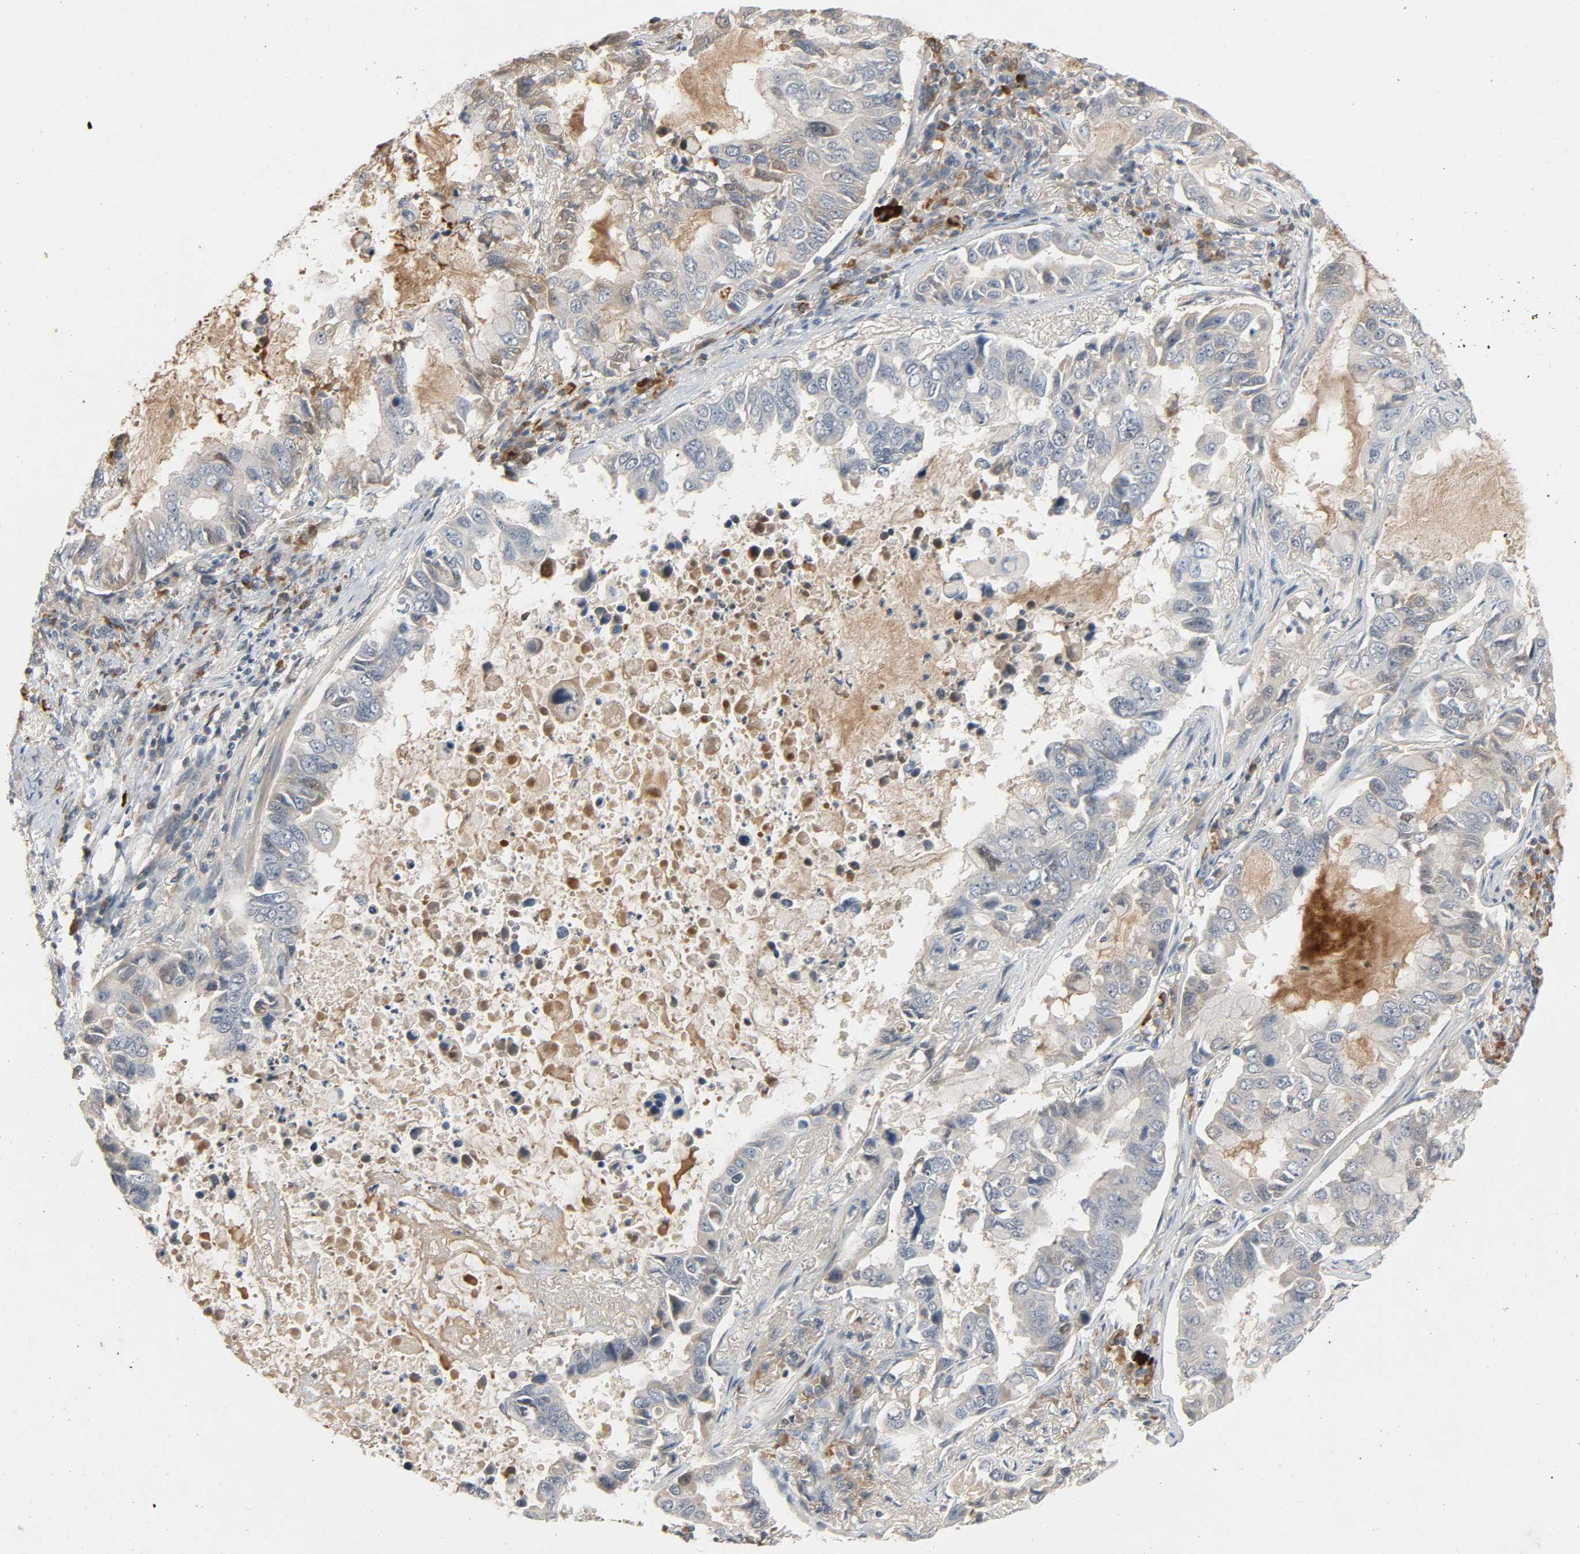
{"staining": {"intensity": "weak", "quantity": "<25%", "location": "cytoplasmic/membranous"}, "tissue": "lung cancer", "cell_type": "Tumor cells", "image_type": "cancer", "snomed": [{"axis": "morphology", "description": "Adenocarcinoma, NOS"}, {"axis": "topography", "description": "Lung"}], "caption": "High power microscopy histopathology image of an immunohistochemistry photomicrograph of adenocarcinoma (lung), revealing no significant positivity in tumor cells.", "gene": "CD4", "patient": {"sex": "male", "age": 64}}